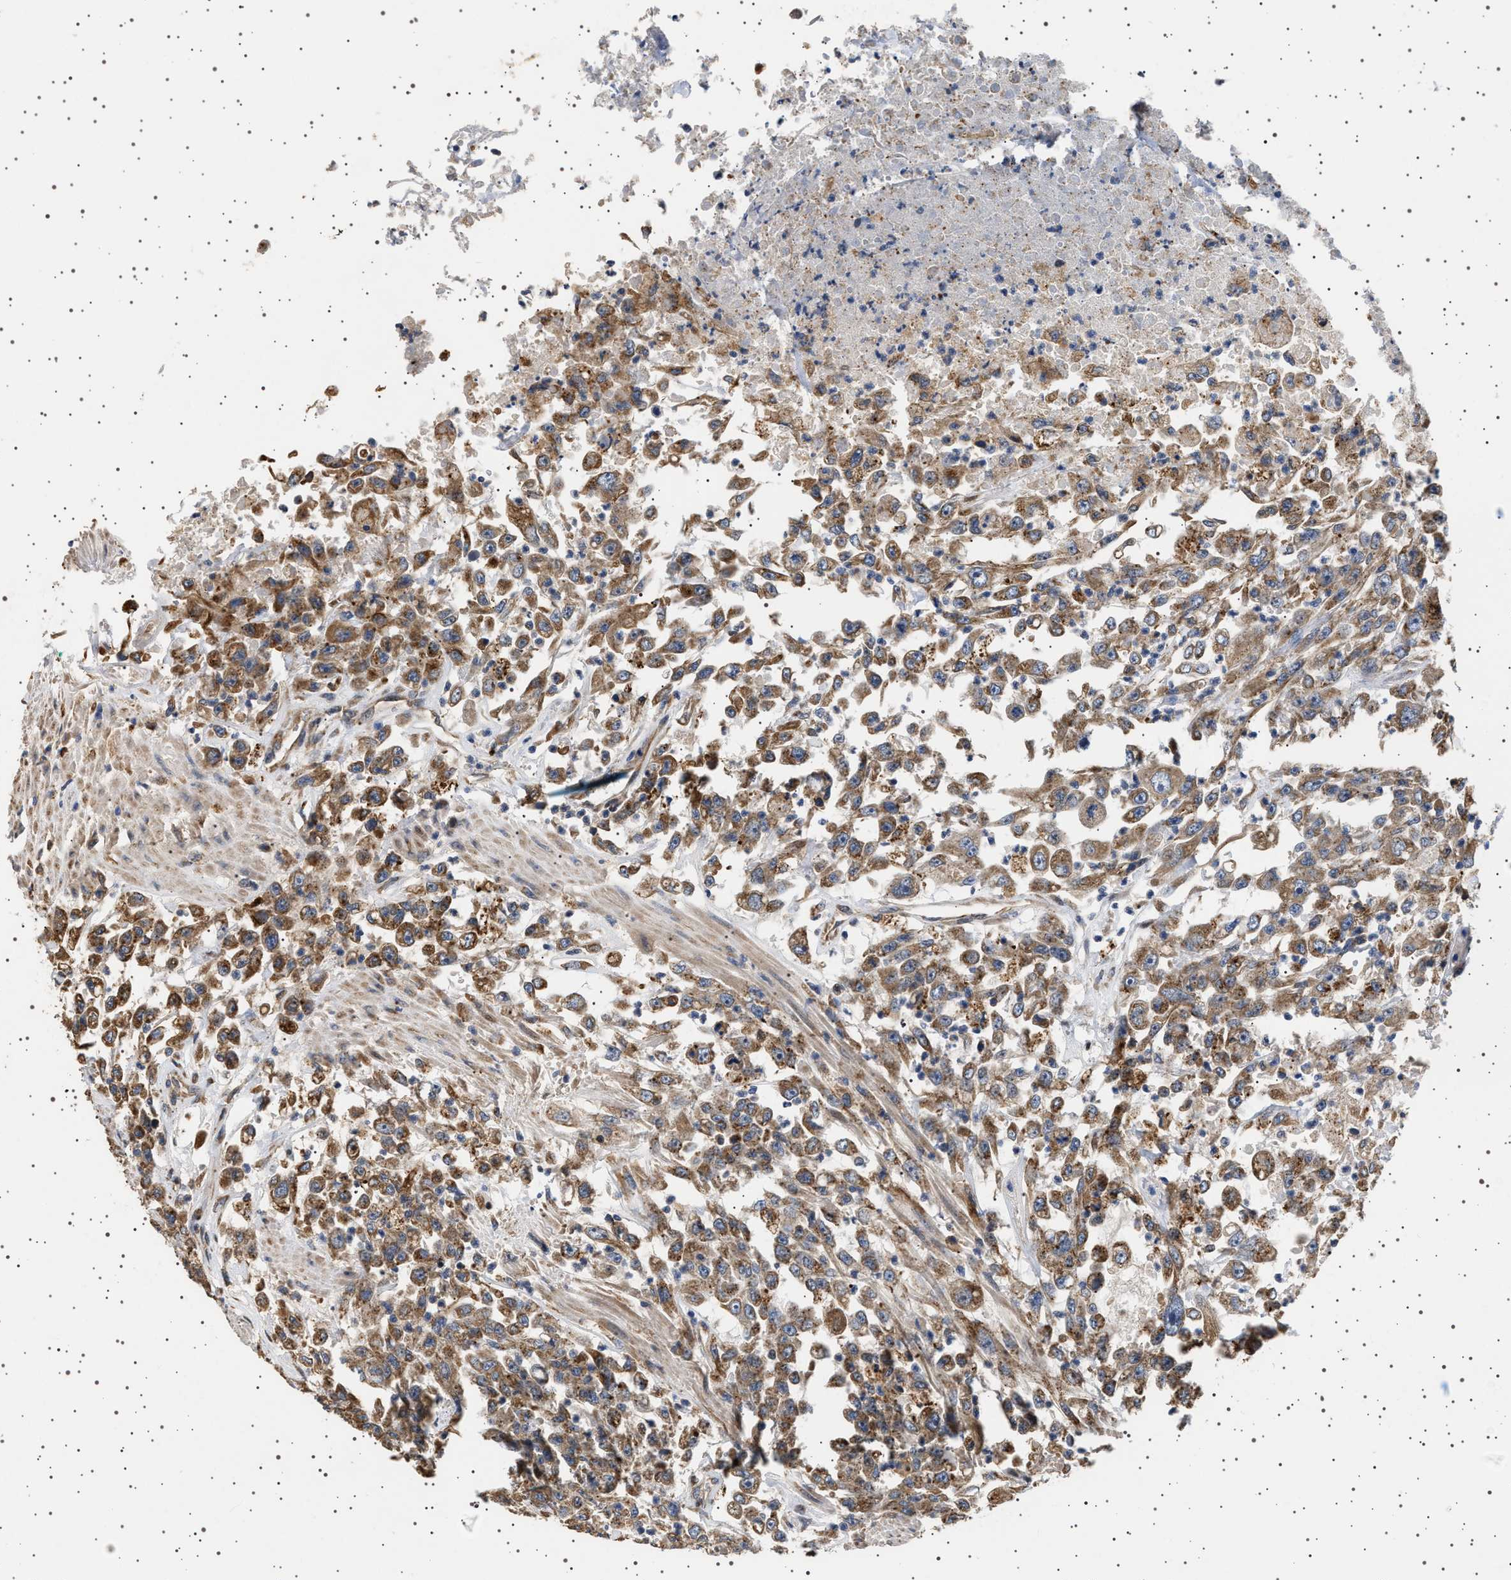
{"staining": {"intensity": "moderate", "quantity": ">75%", "location": "cytoplasmic/membranous"}, "tissue": "urothelial cancer", "cell_type": "Tumor cells", "image_type": "cancer", "snomed": [{"axis": "morphology", "description": "Urothelial carcinoma, High grade"}, {"axis": "topography", "description": "Urinary bladder"}], "caption": "This micrograph displays IHC staining of high-grade urothelial carcinoma, with medium moderate cytoplasmic/membranous positivity in approximately >75% of tumor cells.", "gene": "TRUB2", "patient": {"sex": "male", "age": 46}}